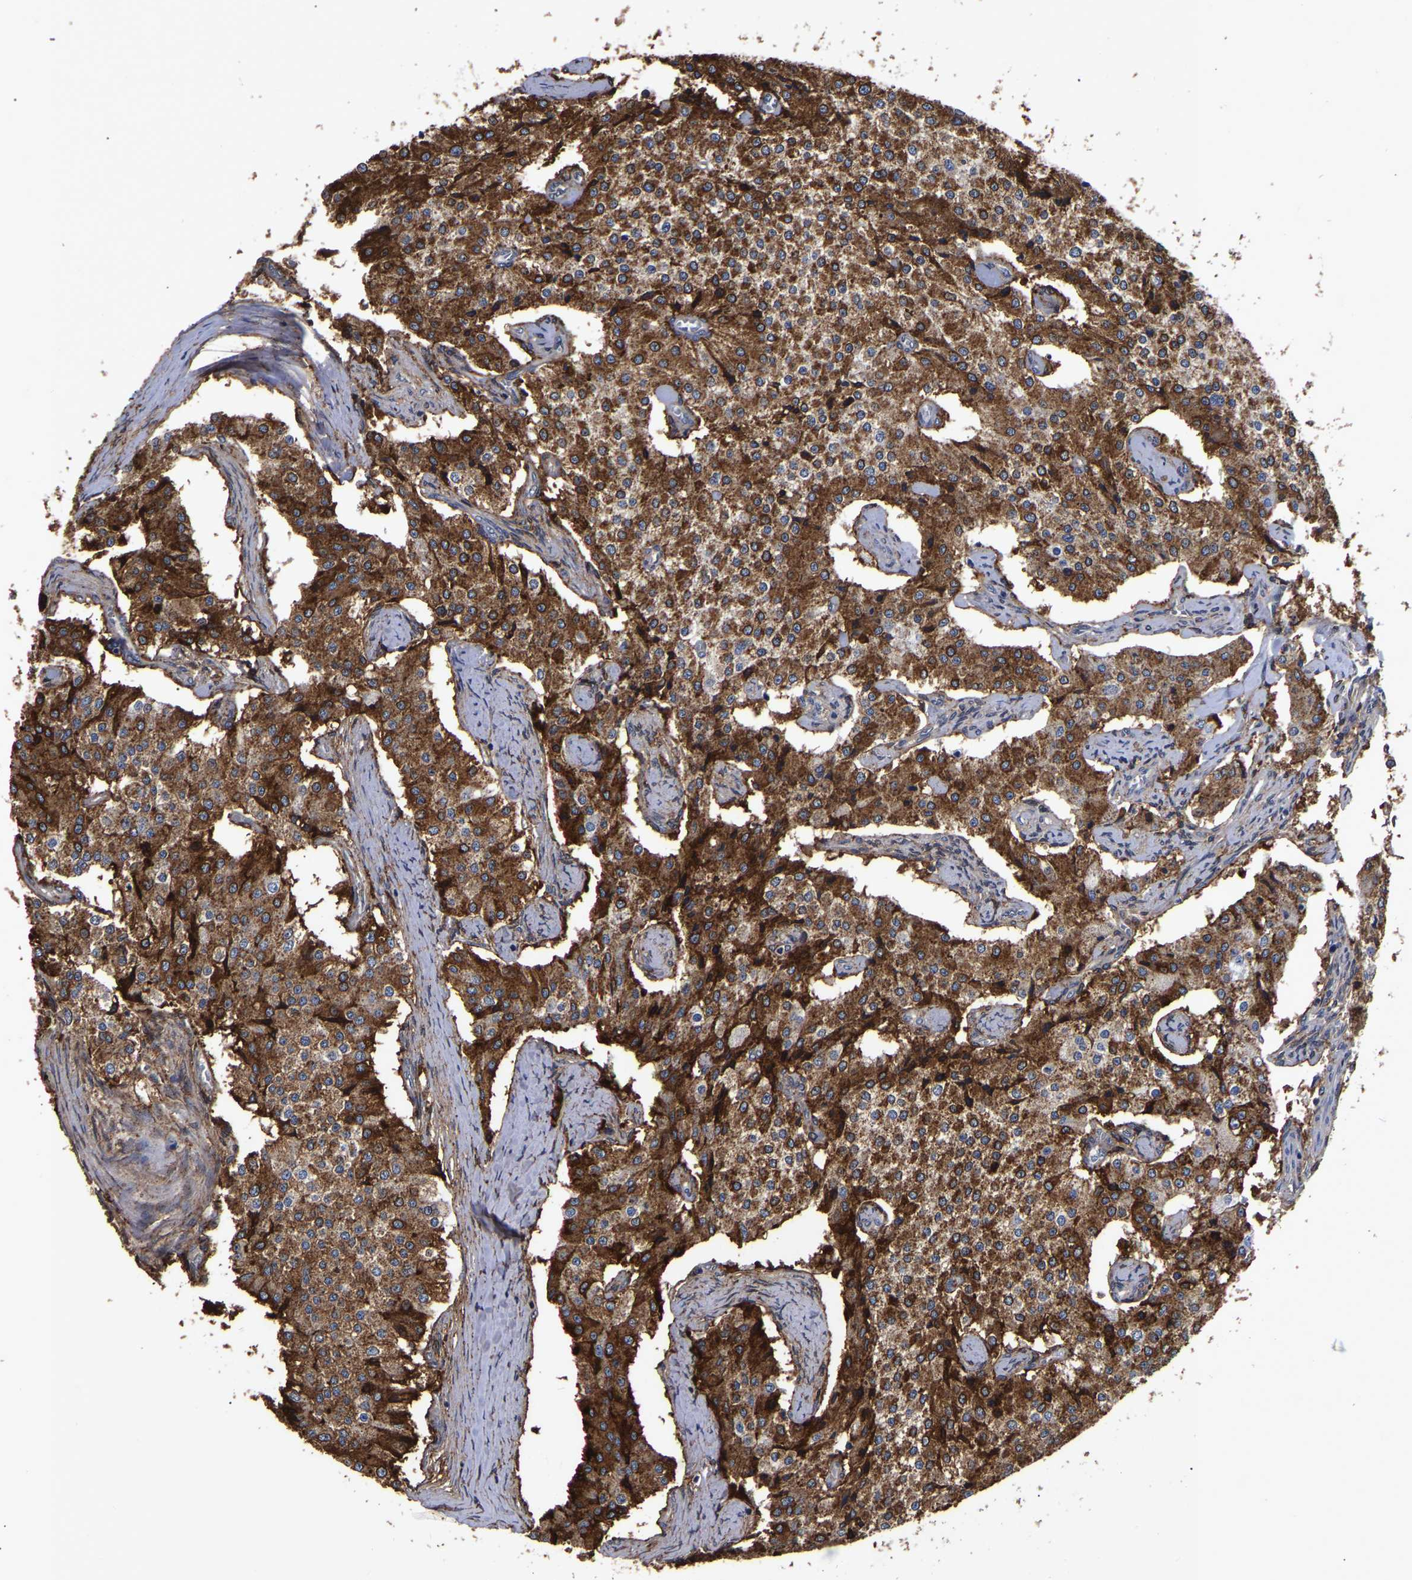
{"staining": {"intensity": "moderate", "quantity": ">75%", "location": "cytoplasmic/membranous"}, "tissue": "carcinoid", "cell_type": "Tumor cells", "image_type": "cancer", "snomed": [{"axis": "morphology", "description": "Carcinoid, malignant, NOS"}, {"axis": "topography", "description": "Colon"}], "caption": "About >75% of tumor cells in carcinoid (malignant) reveal moderate cytoplasmic/membranous protein positivity as visualized by brown immunohistochemical staining.", "gene": "LIF", "patient": {"sex": "female", "age": 52}}